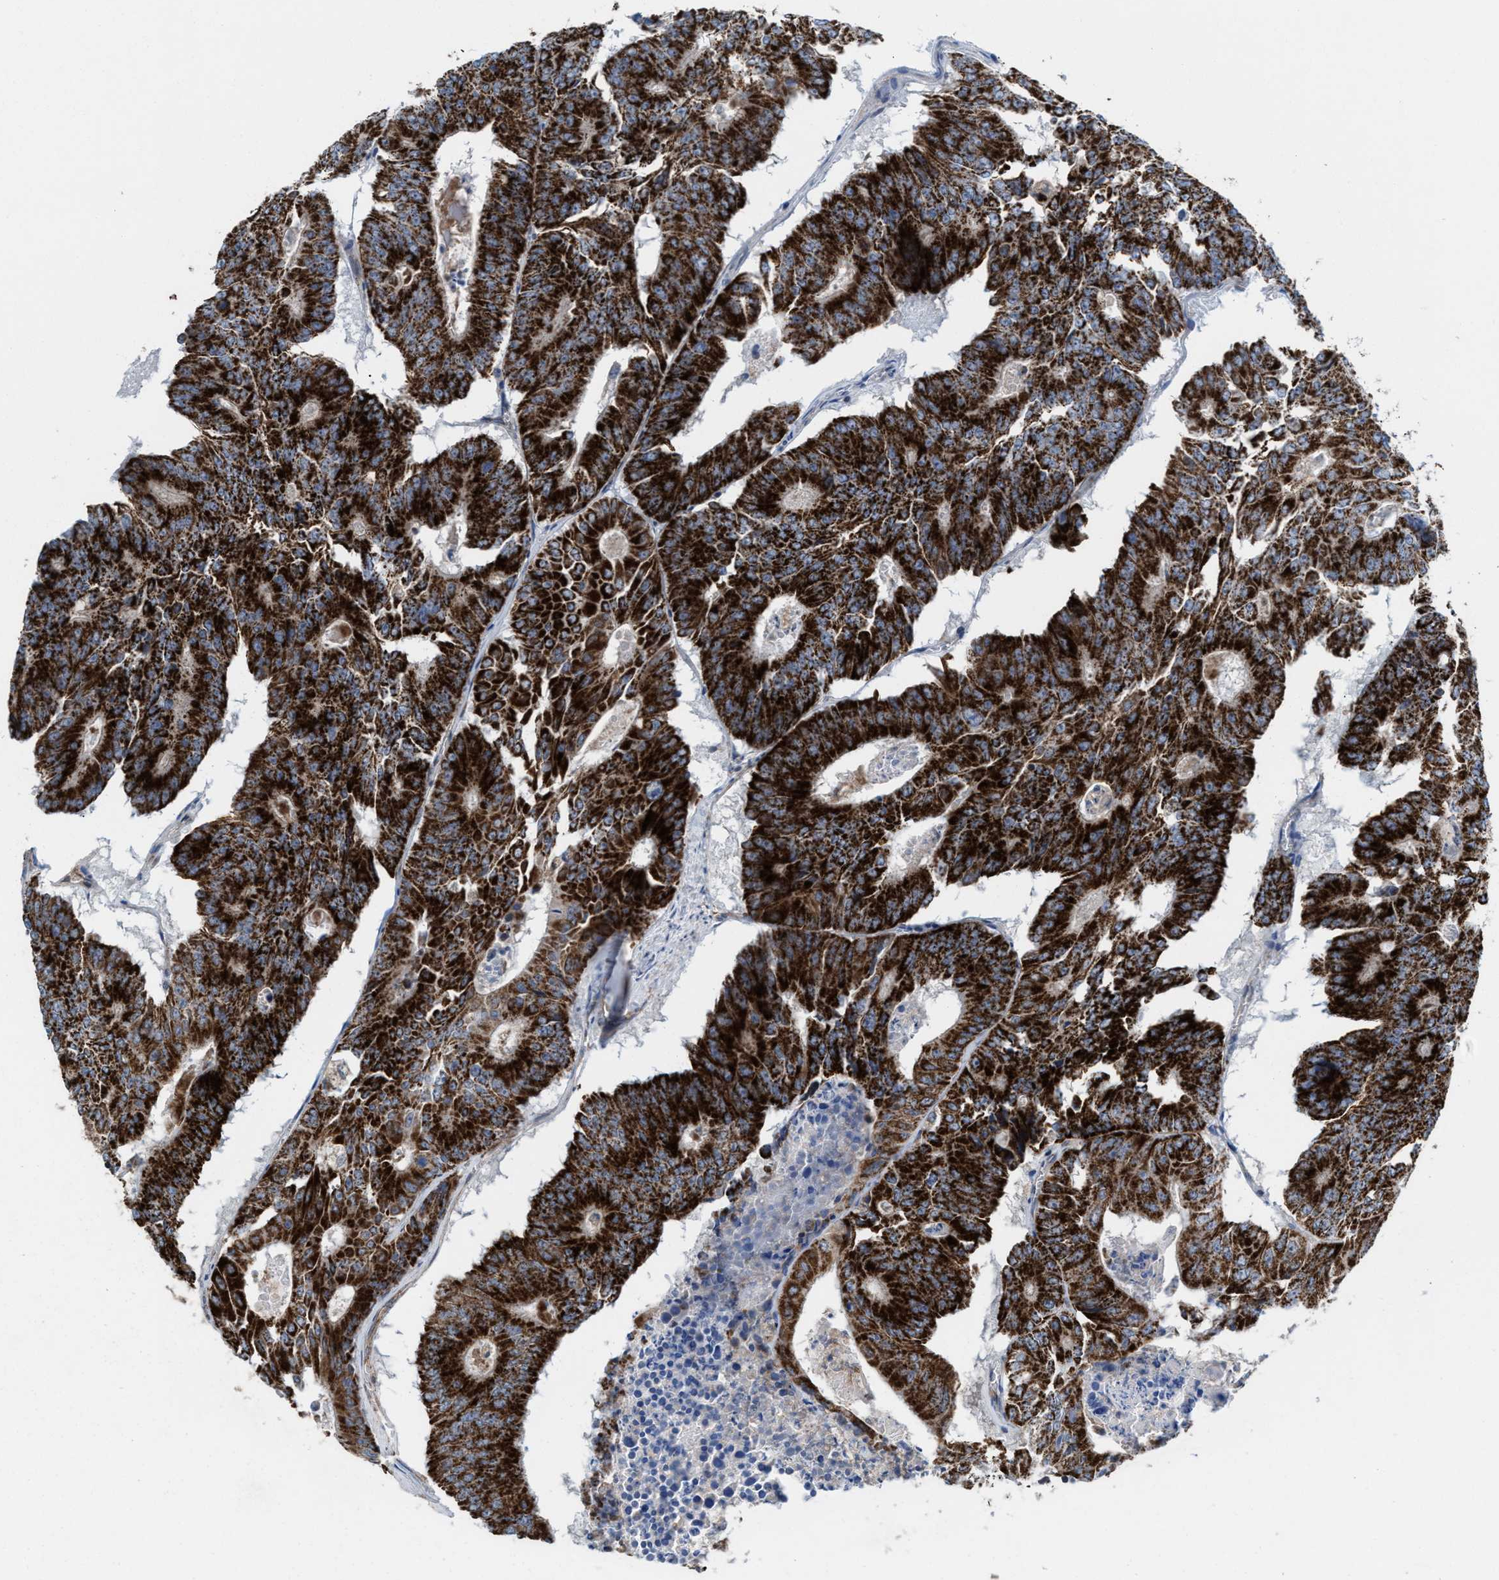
{"staining": {"intensity": "strong", "quantity": ">75%", "location": "cytoplasmic/membranous"}, "tissue": "colorectal cancer", "cell_type": "Tumor cells", "image_type": "cancer", "snomed": [{"axis": "morphology", "description": "Adenocarcinoma, NOS"}, {"axis": "topography", "description": "Colon"}], "caption": "IHC of colorectal adenocarcinoma displays high levels of strong cytoplasmic/membranous expression in approximately >75% of tumor cells. IHC stains the protein in brown and the nuclei are stained blue.", "gene": "MRM1", "patient": {"sex": "male", "age": 87}}